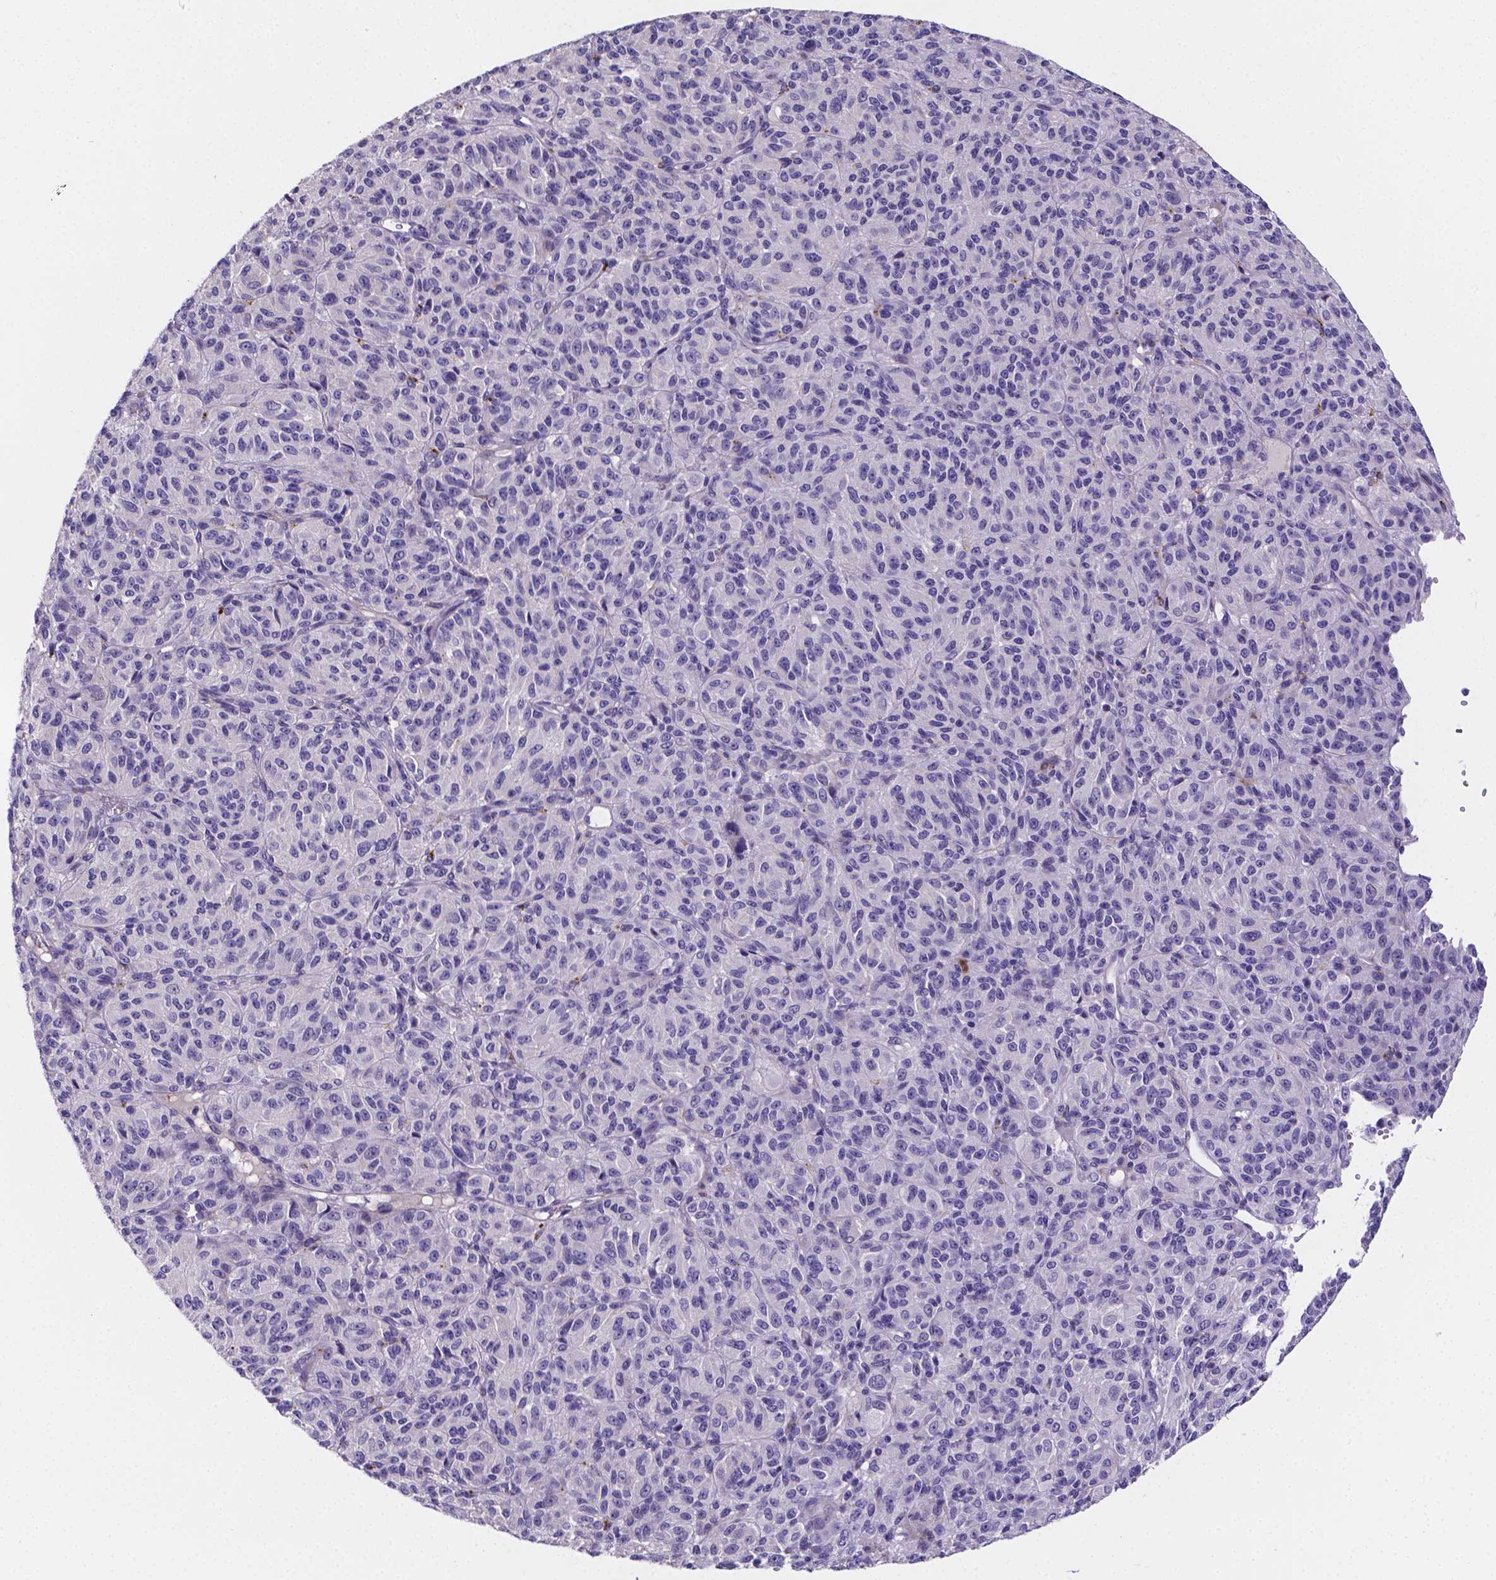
{"staining": {"intensity": "negative", "quantity": "none", "location": "none"}, "tissue": "melanoma", "cell_type": "Tumor cells", "image_type": "cancer", "snomed": [{"axis": "morphology", "description": "Malignant melanoma, Metastatic site"}, {"axis": "topography", "description": "Brain"}], "caption": "The IHC photomicrograph has no significant staining in tumor cells of melanoma tissue.", "gene": "NRGN", "patient": {"sex": "female", "age": 56}}